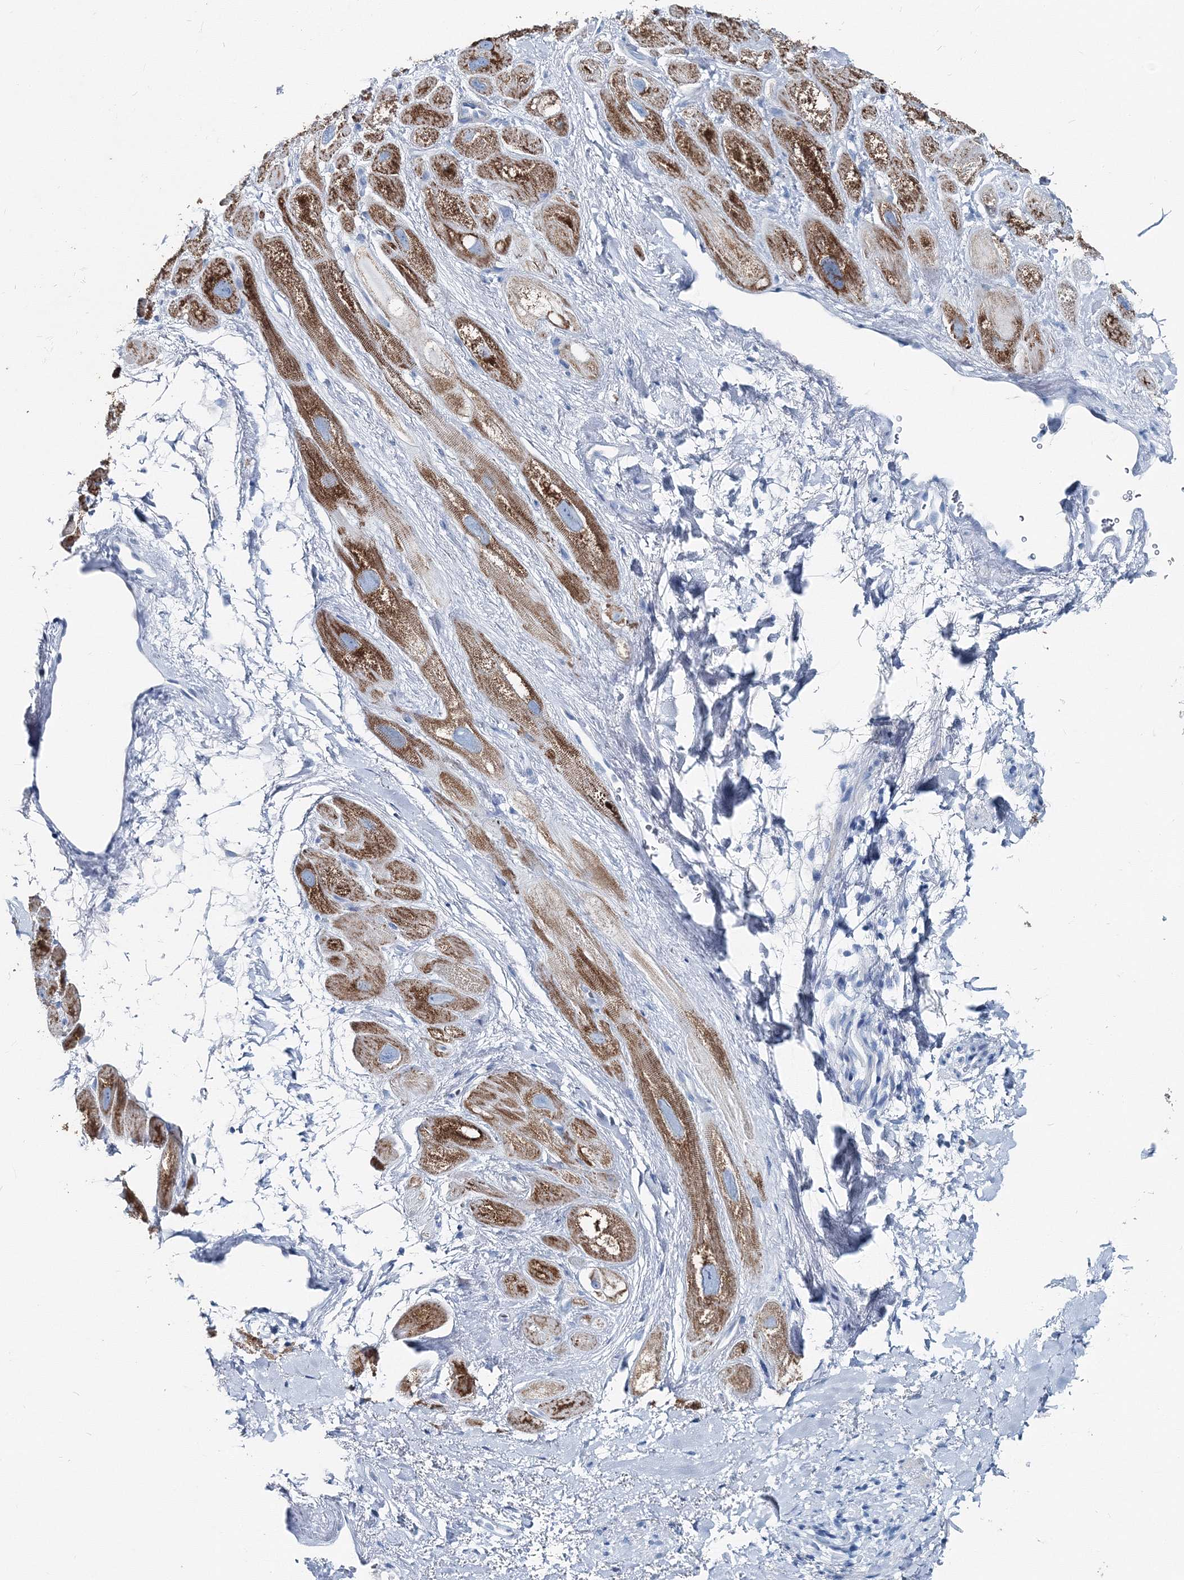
{"staining": {"intensity": "strong", "quantity": ">75%", "location": "cytoplasmic/membranous"}, "tissue": "heart muscle", "cell_type": "Cardiomyocytes", "image_type": "normal", "snomed": [{"axis": "morphology", "description": "Normal tissue, NOS"}, {"axis": "topography", "description": "Heart"}], "caption": "DAB immunohistochemical staining of unremarkable human heart muscle displays strong cytoplasmic/membranous protein staining in approximately >75% of cardiomyocytes. (Stains: DAB in brown, nuclei in blue, Microscopy: brightfield microscopy at high magnification).", "gene": "GABARAPL2", "patient": {"sex": "male", "age": 49}}